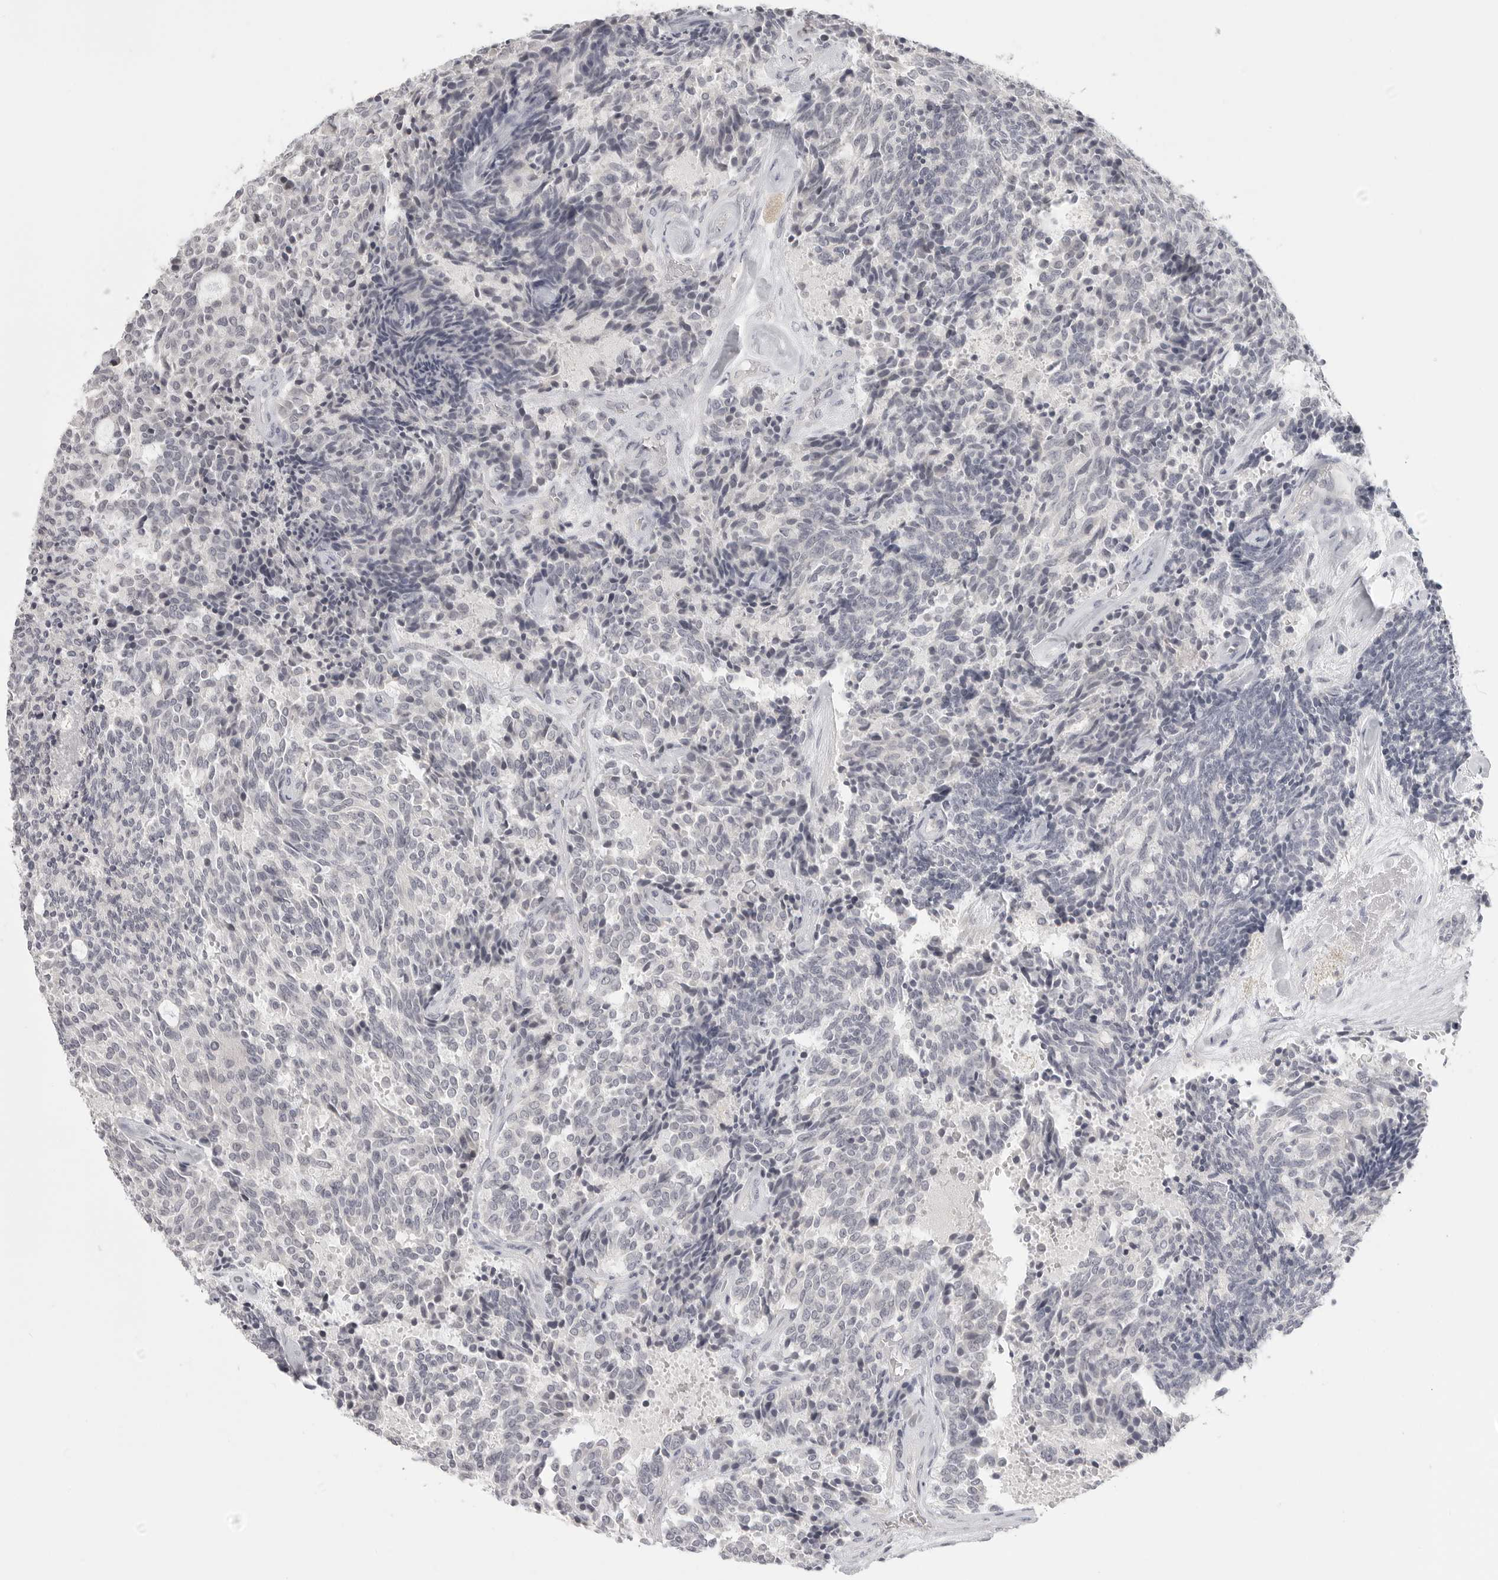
{"staining": {"intensity": "negative", "quantity": "none", "location": "none"}, "tissue": "carcinoid", "cell_type": "Tumor cells", "image_type": "cancer", "snomed": [{"axis": "morphology", "description": "Carcinoid, malignant, NOS"}, {"axis": "topography", "description": "Pancreas"}], "caption": "Micrograph shows no significant protein staining in tumor cells of carcinoid.", "gene": "HMGCS2", "patient": {"sex": "female", "age": 54}}